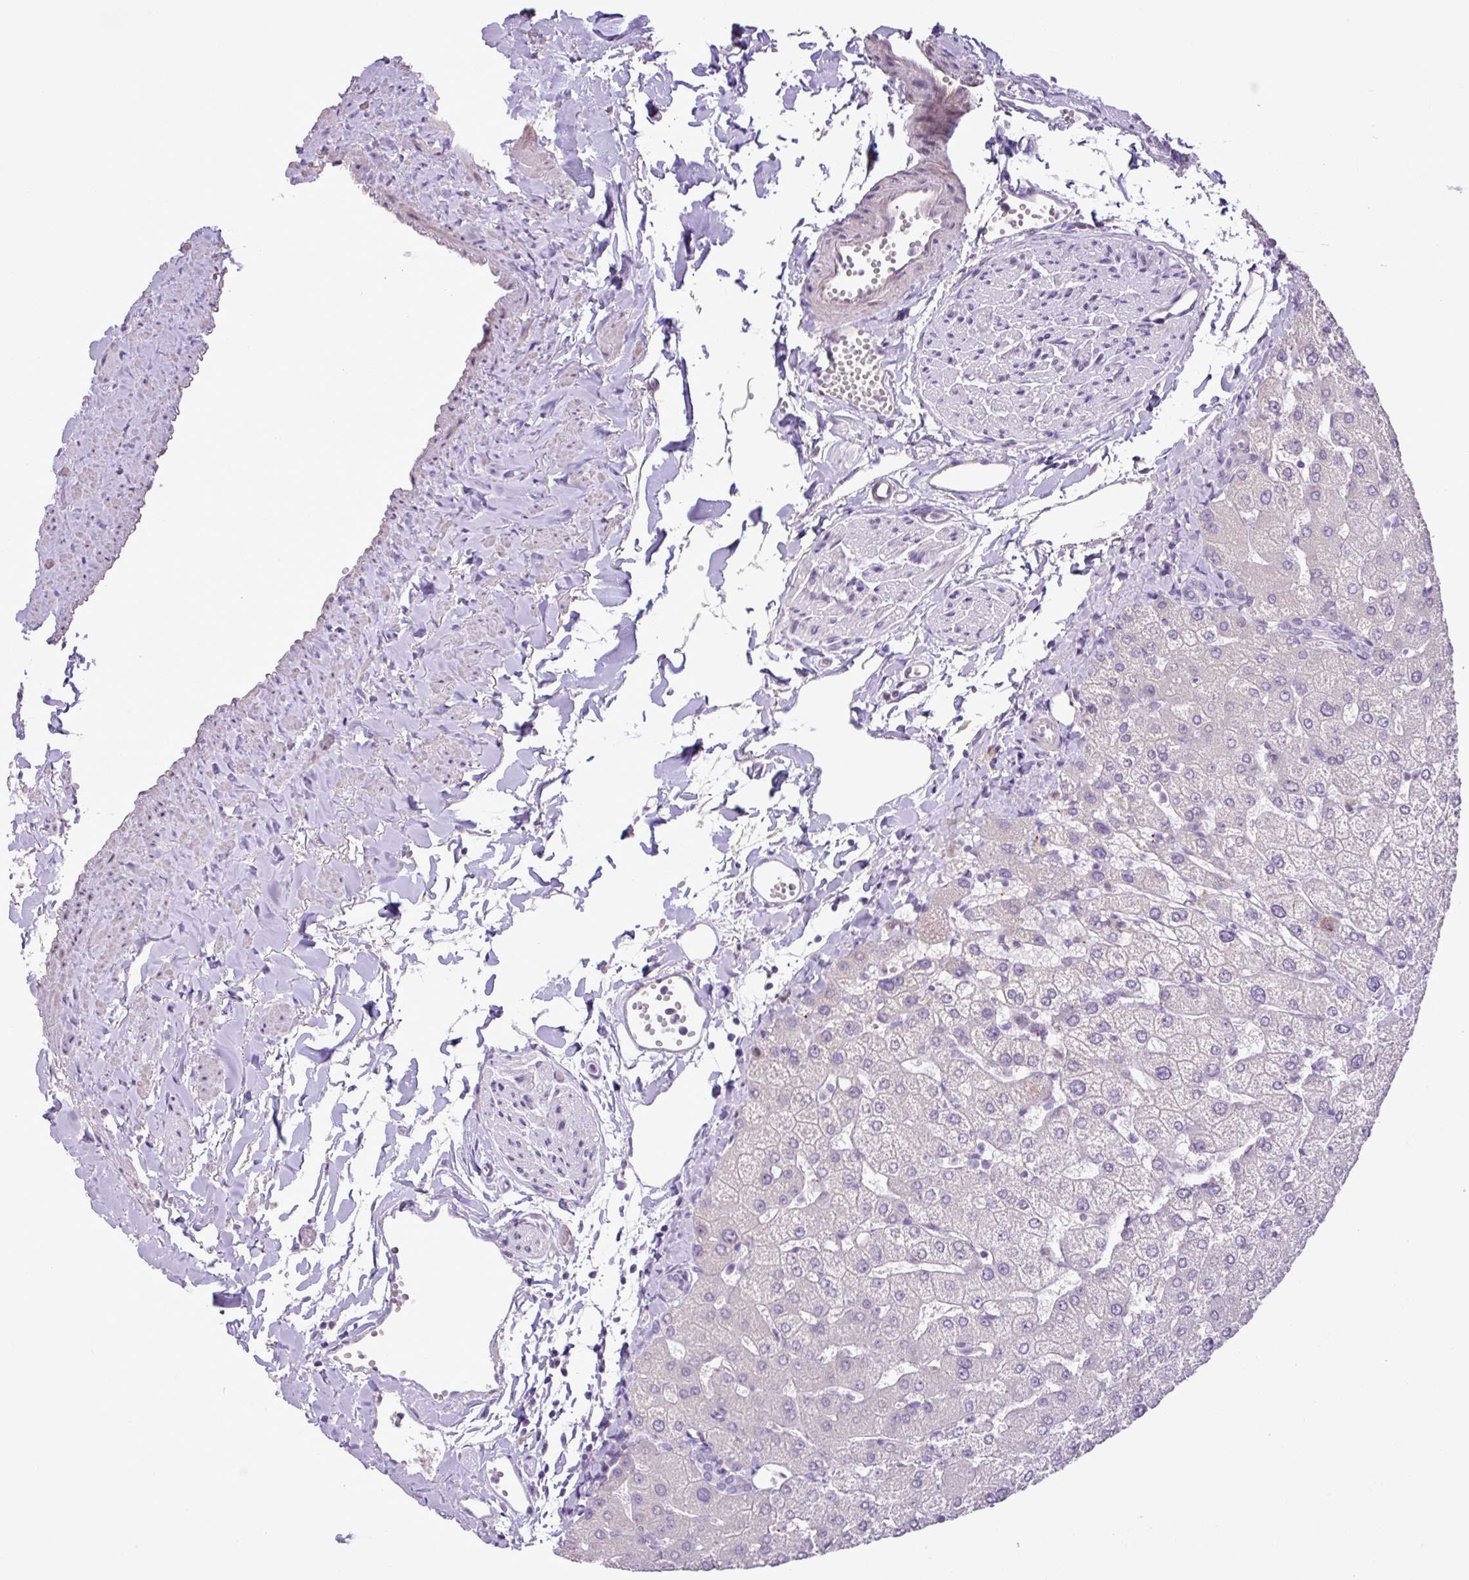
{"staining": {"intensity": "negative", "quantity": "none", "location": "none"}, "tissue": "liver", "cell_type": "Cholangiocytes", "image_type": "normal", "snomed": [{"axis": "morphology", "description": "Normal tissue, NOS"}, {"axis": "topography", "description": "Liver"}], "caption": "Immunohistochemical staining of normal liver displays no significant expression in cholangiocytes. The staining is performed using DAB brown chromogen with nuclei counter-stained in using hematoxylin.", "gene": "DNAJB13", "patient": {"sex": "female", "age": 54}}